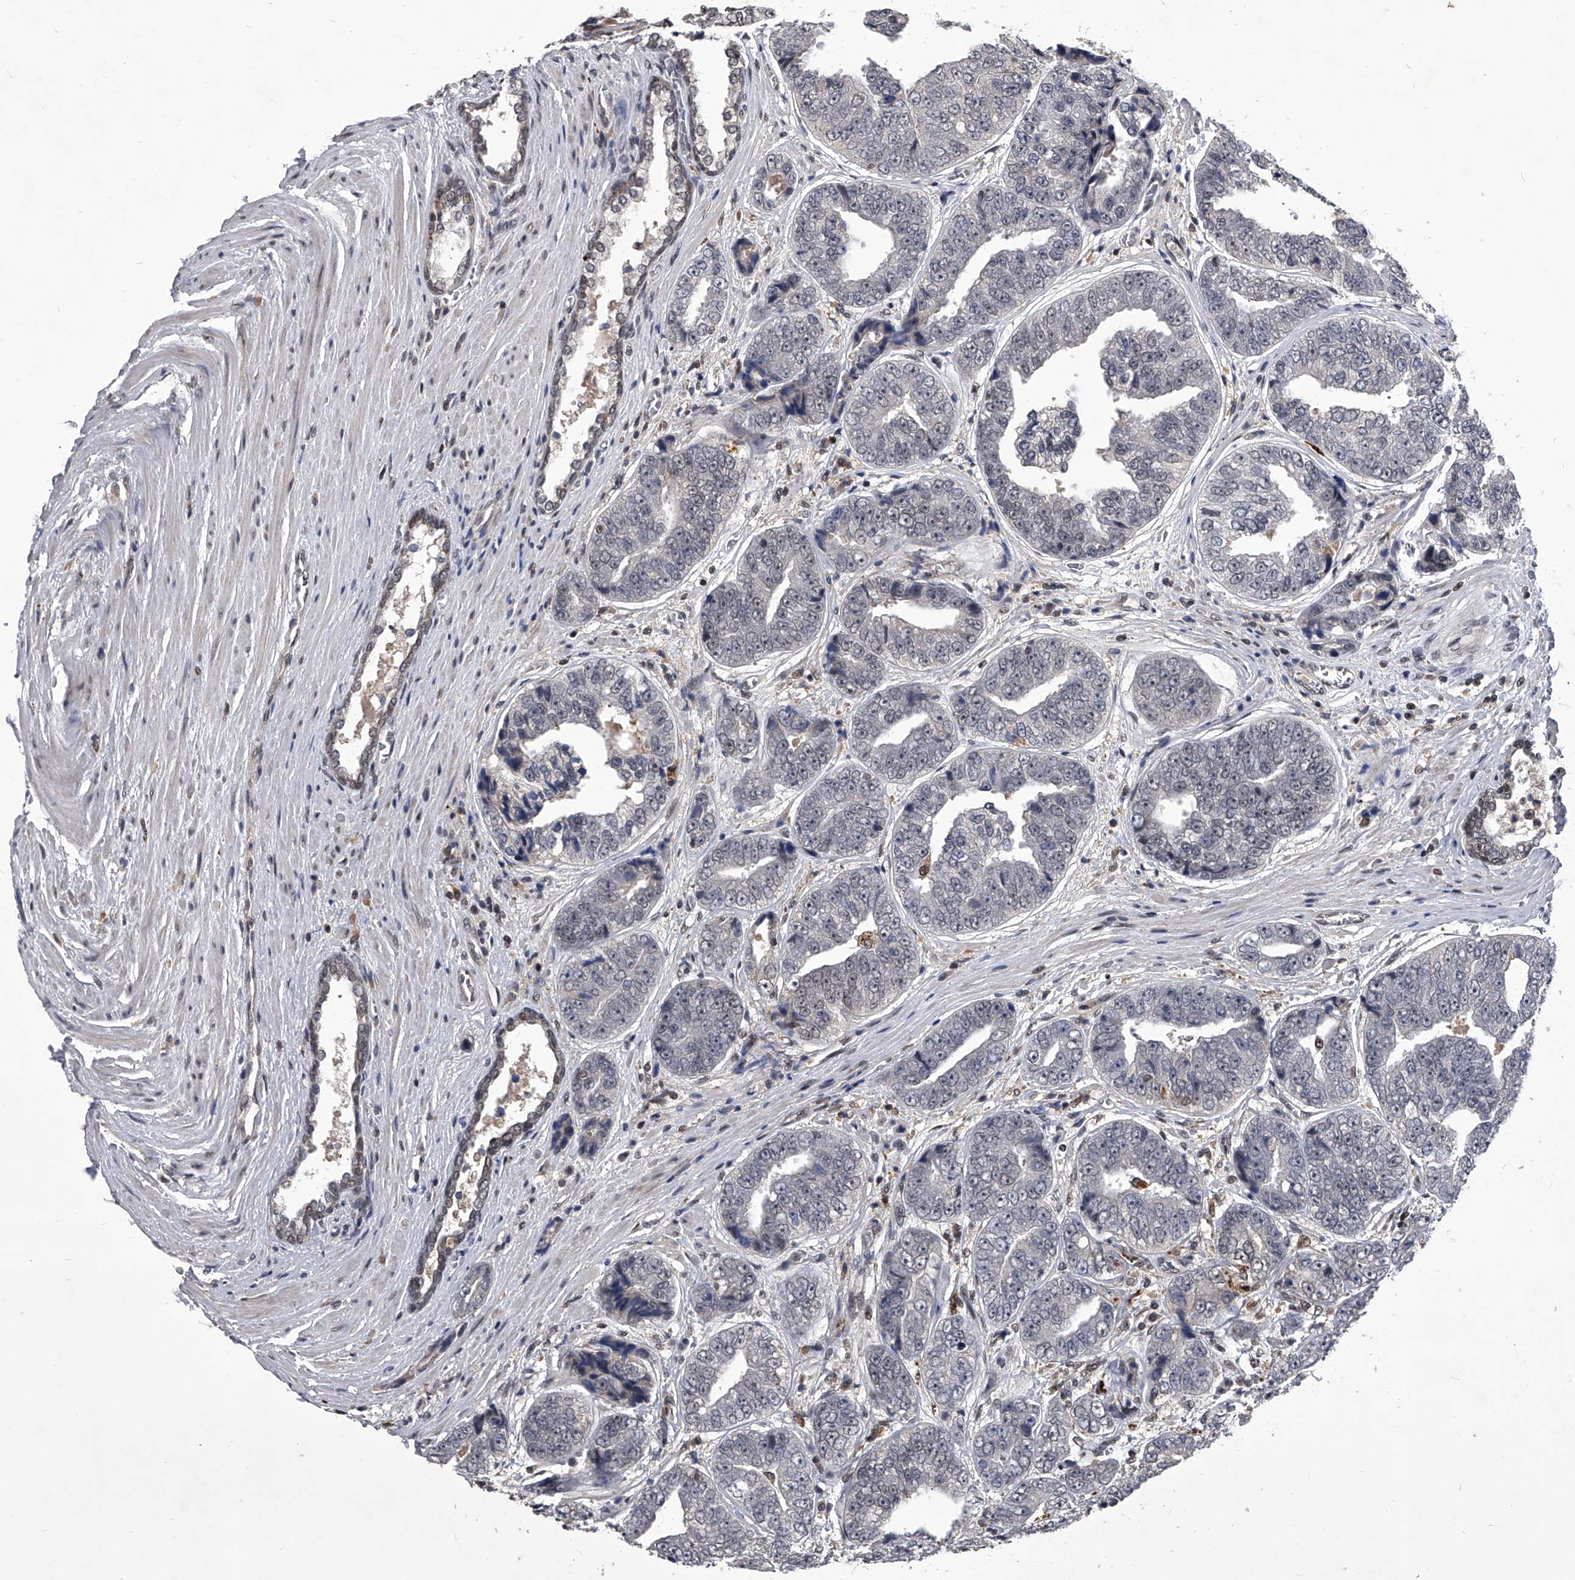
{"staining": {"intensity": "weak", "quantity": "<25%", "location": "nuclear"}, "tissue": "prostate cancer", "cell_type": "Tumor cells", "image_type": "cancer", "snomed": [{"axis": "morphology", "description": "Adenocarcinoma, High grade"}, {"axis": "topography", "description": "Prostate"}], "caption": "Protein analysis of prostate cancer (high-grade adenocarcinoma) shows no significant positivity in tumor cells. (Brightfield microscopy of DAB IHC at high magnification).", "gene": "CMTR1", "patient": {"sex": "male", "age": 61}}